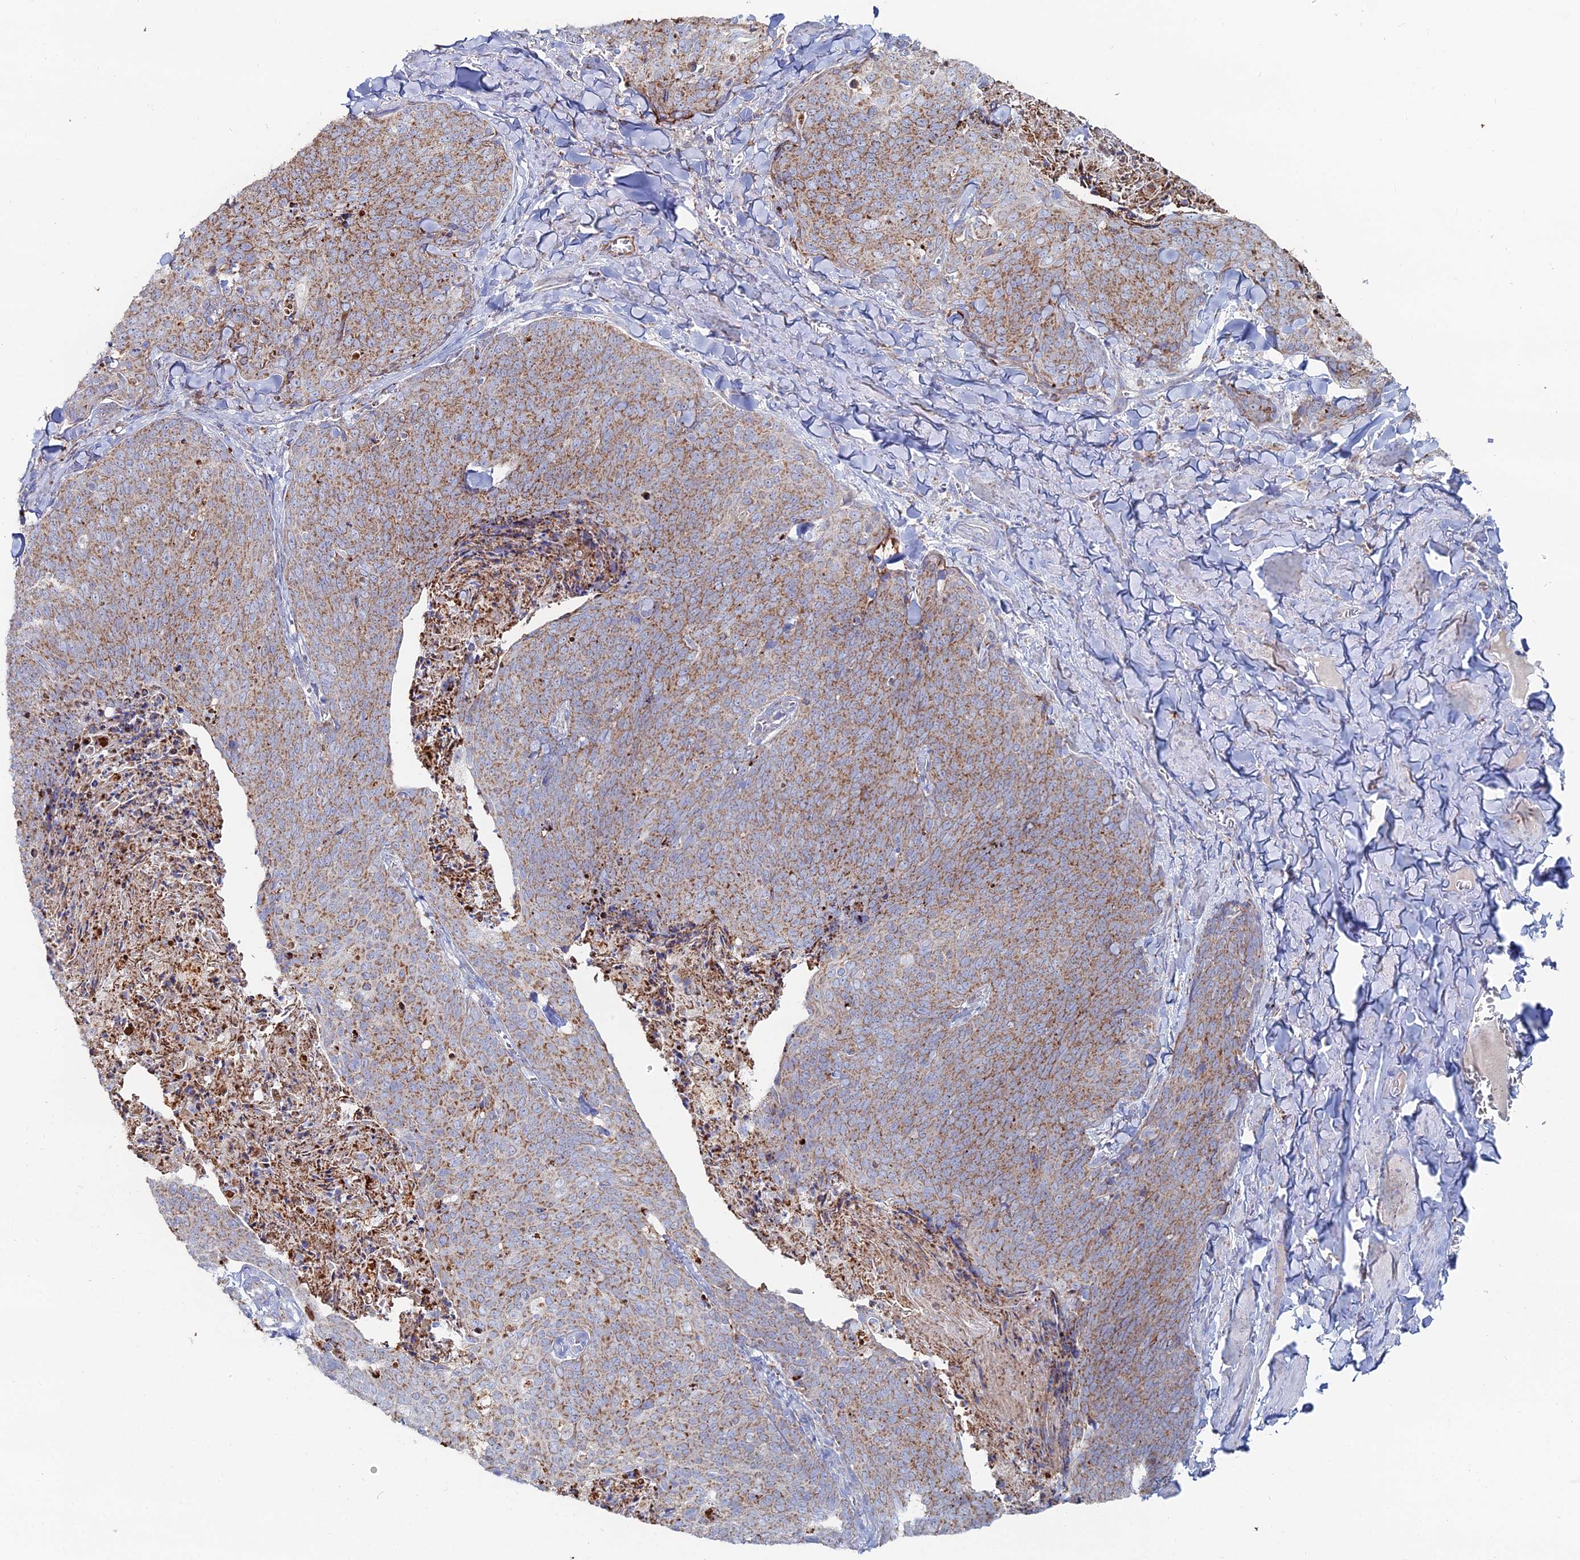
{"staining": {"intensity": "moderate", "quantity": ">75%", "location": "cytoplasmic/membranous"}, "tissue": "skin cancer", "cell_type": "Tumor cells", "image_type": "cancer", "snomed": [{"axis": "morphology", "description": "Squamous cell carcinoma, NOS"}, {"axis": "topography", "description": "Skin"}, {"axis": "topography", "description": "Vulva"}], "caption": "There is medium levels of moderate cytoplasmic/membranous positivity in tumor cells of skin cancer, as demonstrated by immunohistochemical staining (brown color).", "gene": "MPC1", "patient": {"sex": "female", "age": 85}}